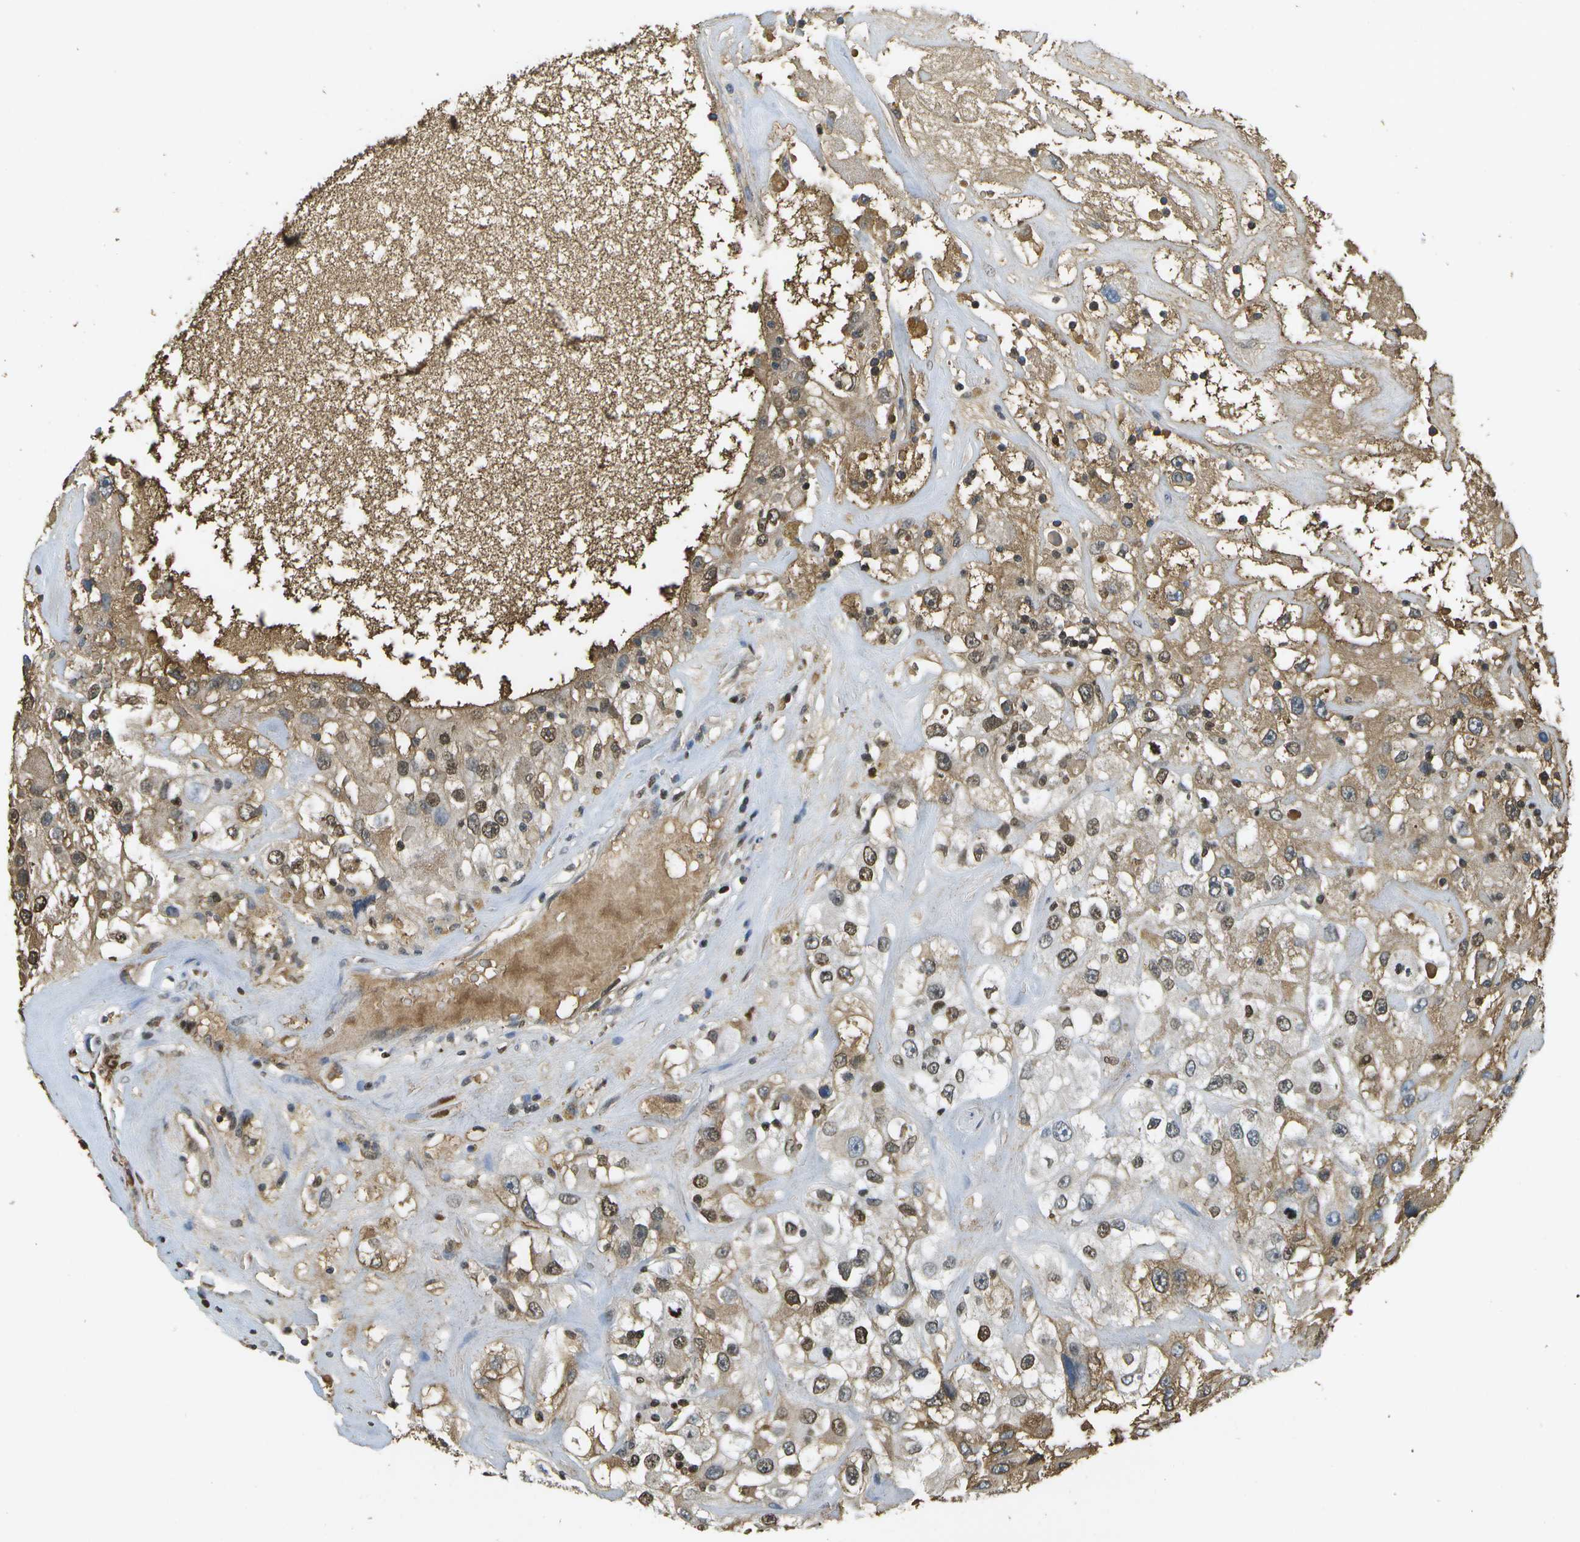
{"staining": {"intensity": "weak", "quantity": ">75%", "location": "cytoplasmic/membranous,nuclear"}, "tissue": "renal cancer", "cell_type": "Tumor cells", "image_type": "cancer", "snomed": [{"axis": "morphology", "description": "Adenocarcinoma, NOS"}, {"axis": "topography", "description": "Kidney"}], "caption": "Human renal cancer (adenocarcinoma) stained with a protein marker exhibits weak staining in tumor cells.", "gene": "SERPINA1", "patient": {"sex": "female", "age": 52}}